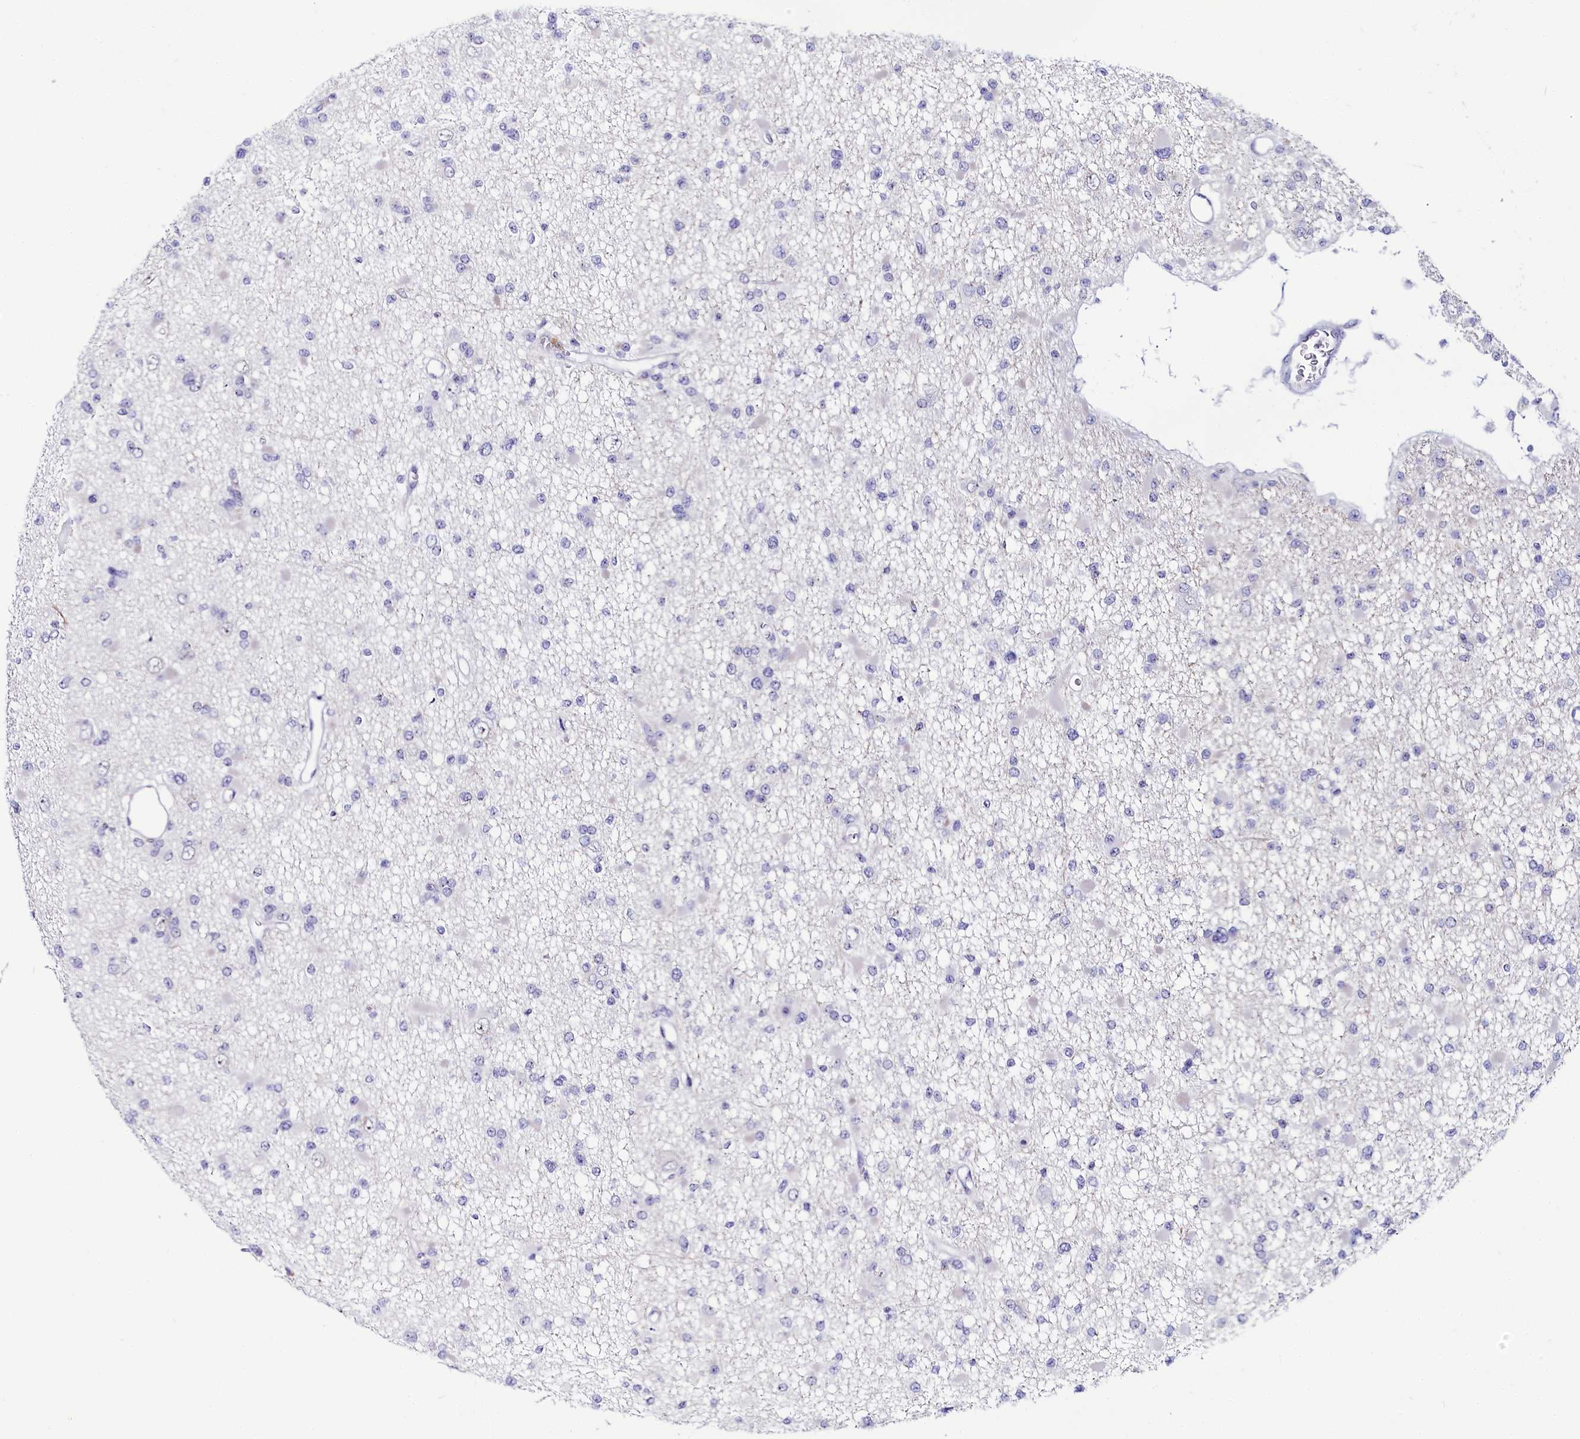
{"staining": {"intensity": "negative", "quantity": "none", "location": "none"}, "tissue": "glioma", "cell_type": "Tumor cells", "image_type": "cancer", "snomed": [{"axis": "morphology", "description": "Glioma, malignant, Low grade"}, {"axis": "topography", "description": "Brain"}], "caption": "Immunohistochemistry of malignant low-grade glioma demonstrates no staining in tumor cells.", "gene": "TCOF1", "patient": {"sex": "female", "age": 22}}